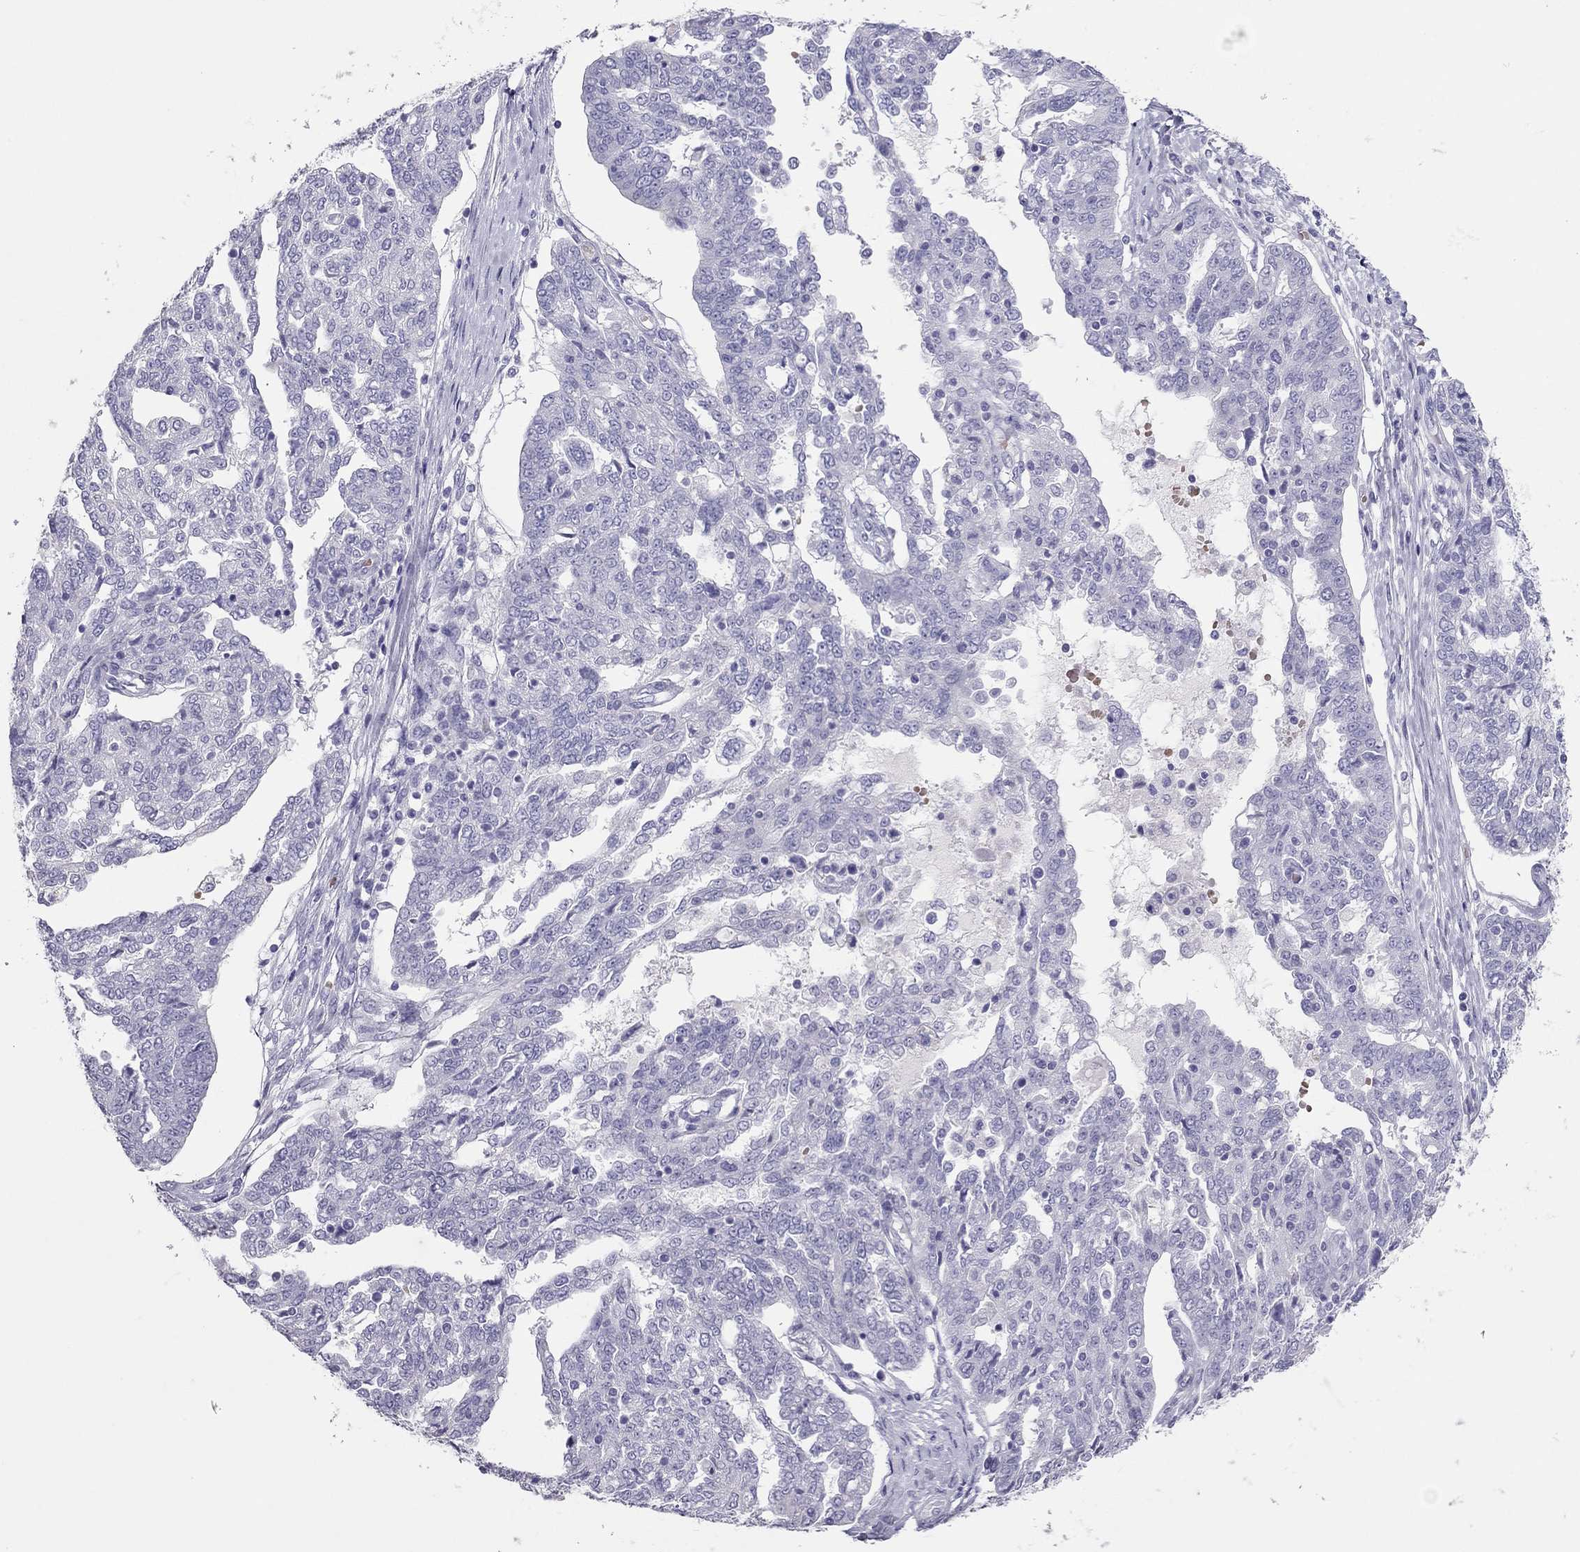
{"staining": {"intensity": "negative", "quantity": "none", "location": "none"}, "tissue": "ovarian cancer", "cell_type": "Tumor cells", "image_type": "cancer", "snomed": [{"axis": "morphology", "description": "Cystadenocarcinoma, serous, NOS"}, {"axis": "topography", "description": "Ovary"}], "caption": "A high-resolution histopathology image shows IHC staining of ovarian serous cystadenocarcinoma, which displays no significant expression in tumor cells.", "gene": "TSHB", "patient": {"sex": "female", "age": 67}}